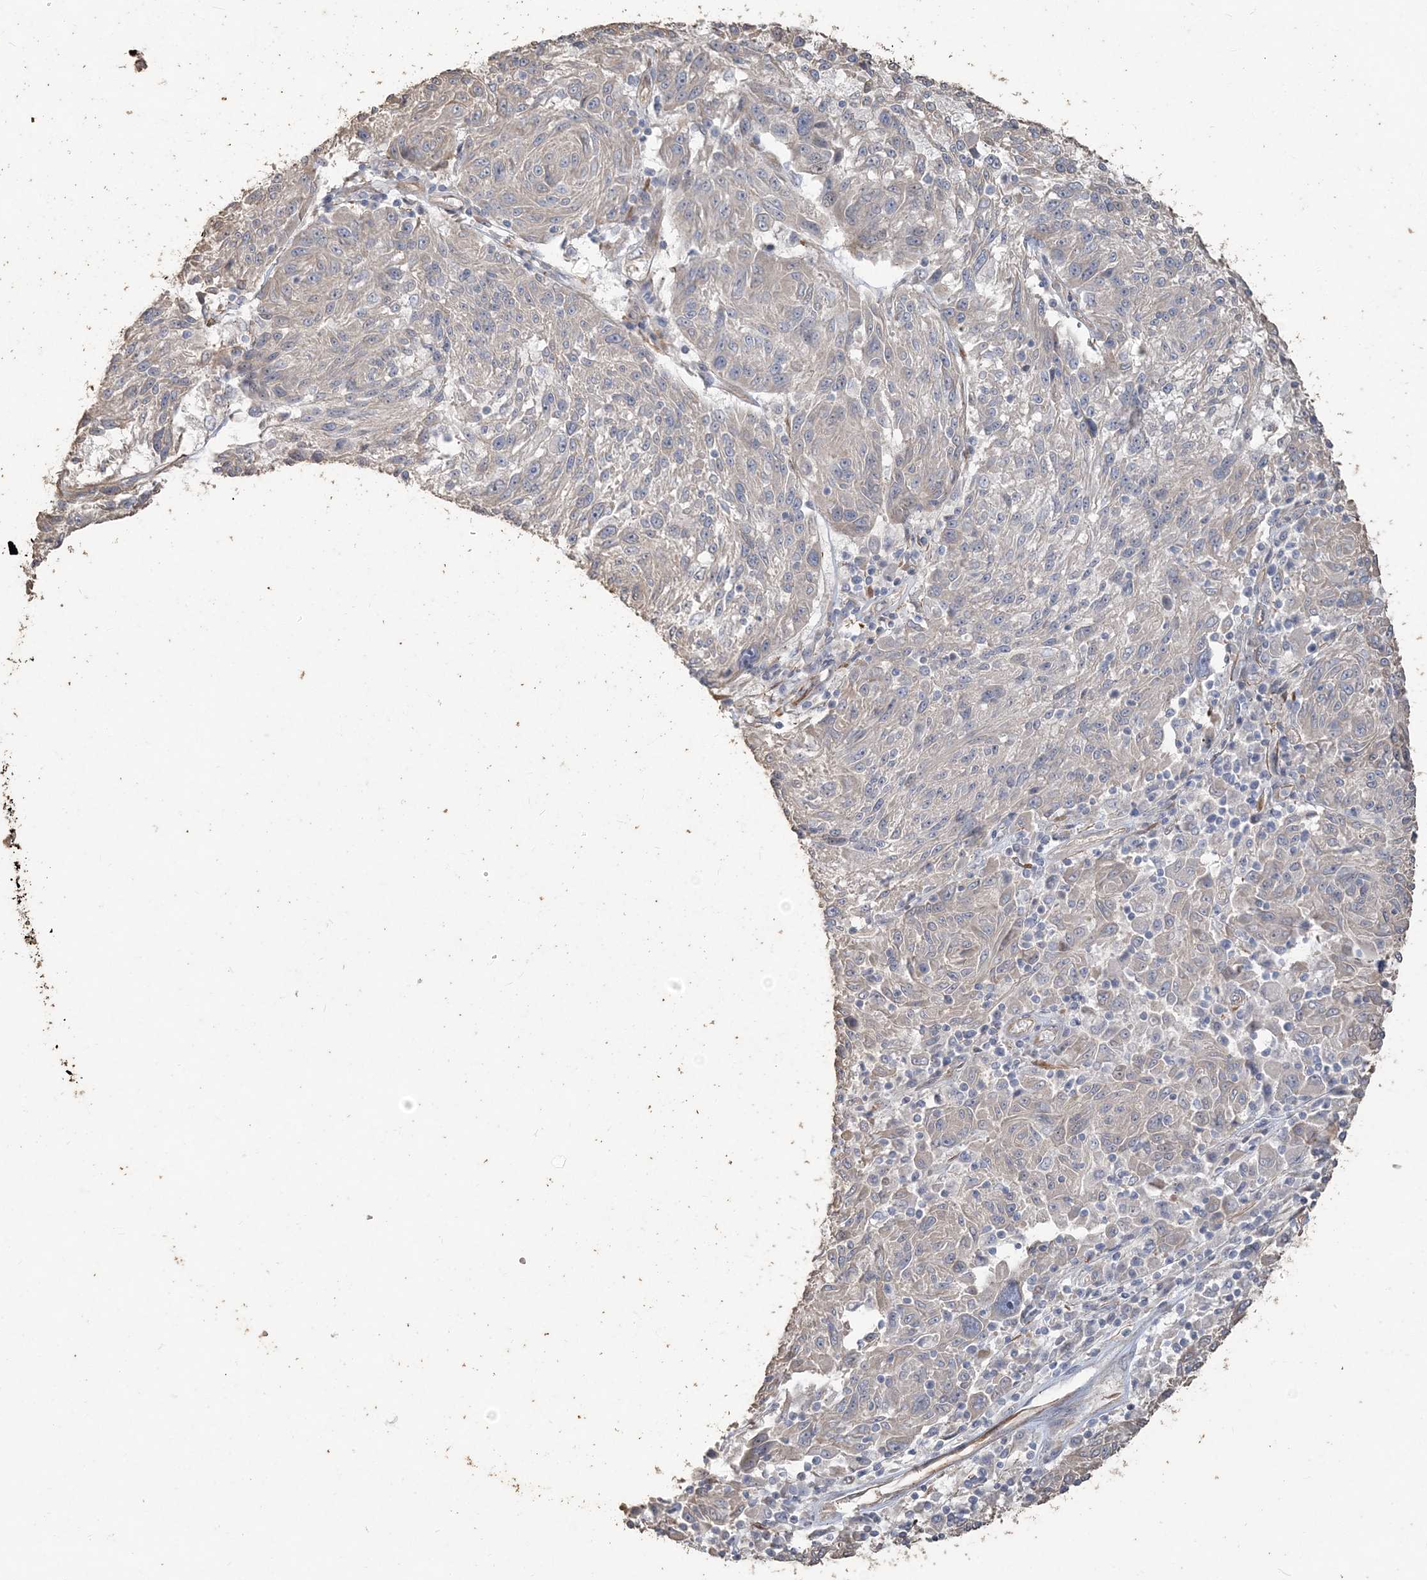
{"staining": {"intensity": "negative", "quantity": "none", "location": "none"}, "tissue": "melanoma", "cell_type": "Tumor cells", "image_type": "cancer", "snomed": [{"axis": "morphology", "description": "Malignant melanoma, NOS"}, {"axis": "topography", "description": "Skin"}], "caption": "Tumor cells are negative for brown protein staining in melanoma.", "gene": "RNF145", "patient": {"sex": "male", "age": 53}}